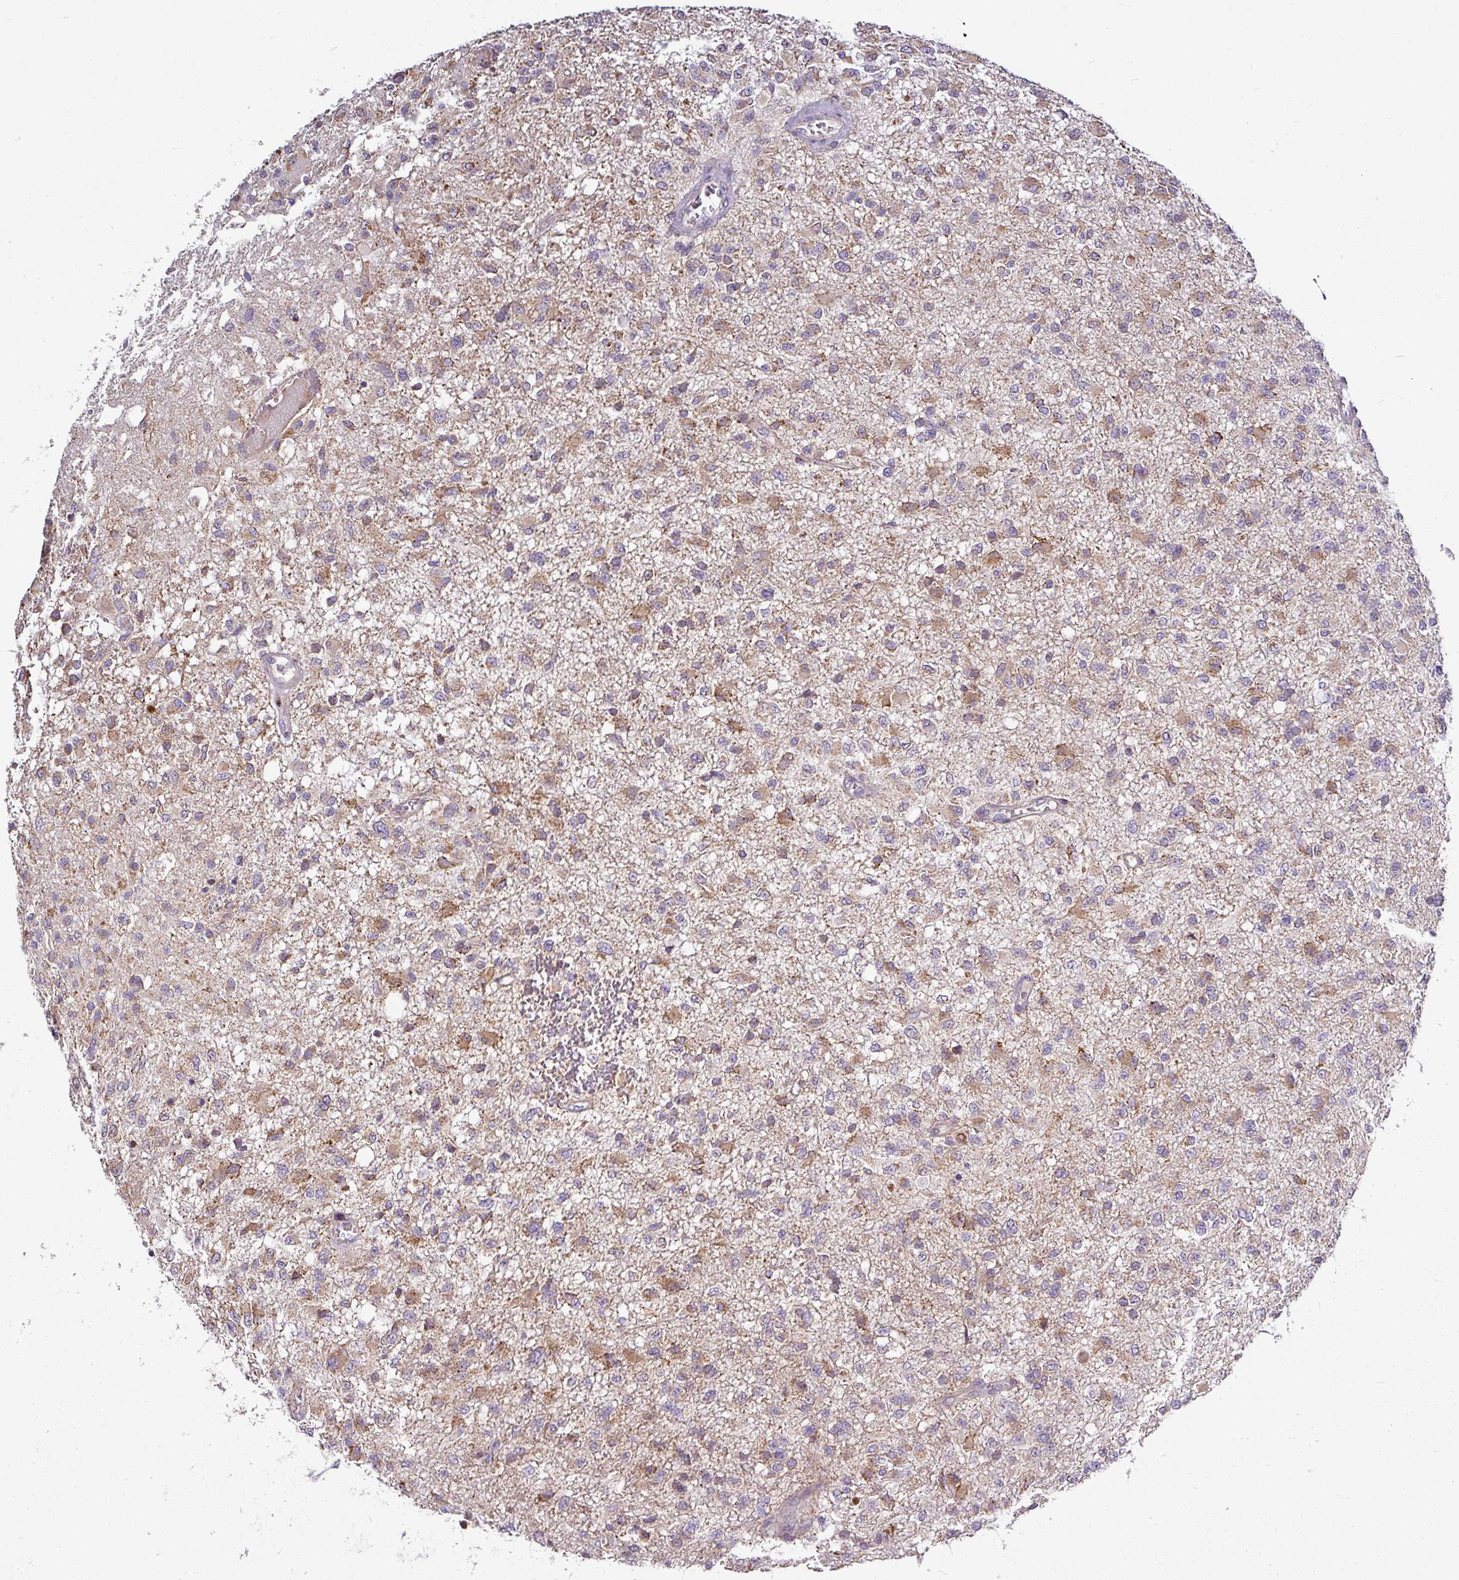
{"staining": {"intensity": "moderate", "quantity": "25%-75%", "location": "cytoplasmic/membranous"}, "tissue": "glioma", "cell_type": "Tumor cells", "image_type": "cancer", "snomed": [{"axis": "morphology", "description": "Glioma, malignant, High grade"}, {"axis": "topography", "description": "Brain"}], "caption": "Immunohistochemistry (IHC) image of neoplastic tissue: human glioma stained using immunohistochemistry shows medium levels of moderate protein expression localized specifically in the cytoplasmic/membranous of tumor cells, appearing as a cytoplasmic/membranous brown color.", "gene": "GAN", "patient": {"sex": "female", "age": 74}}